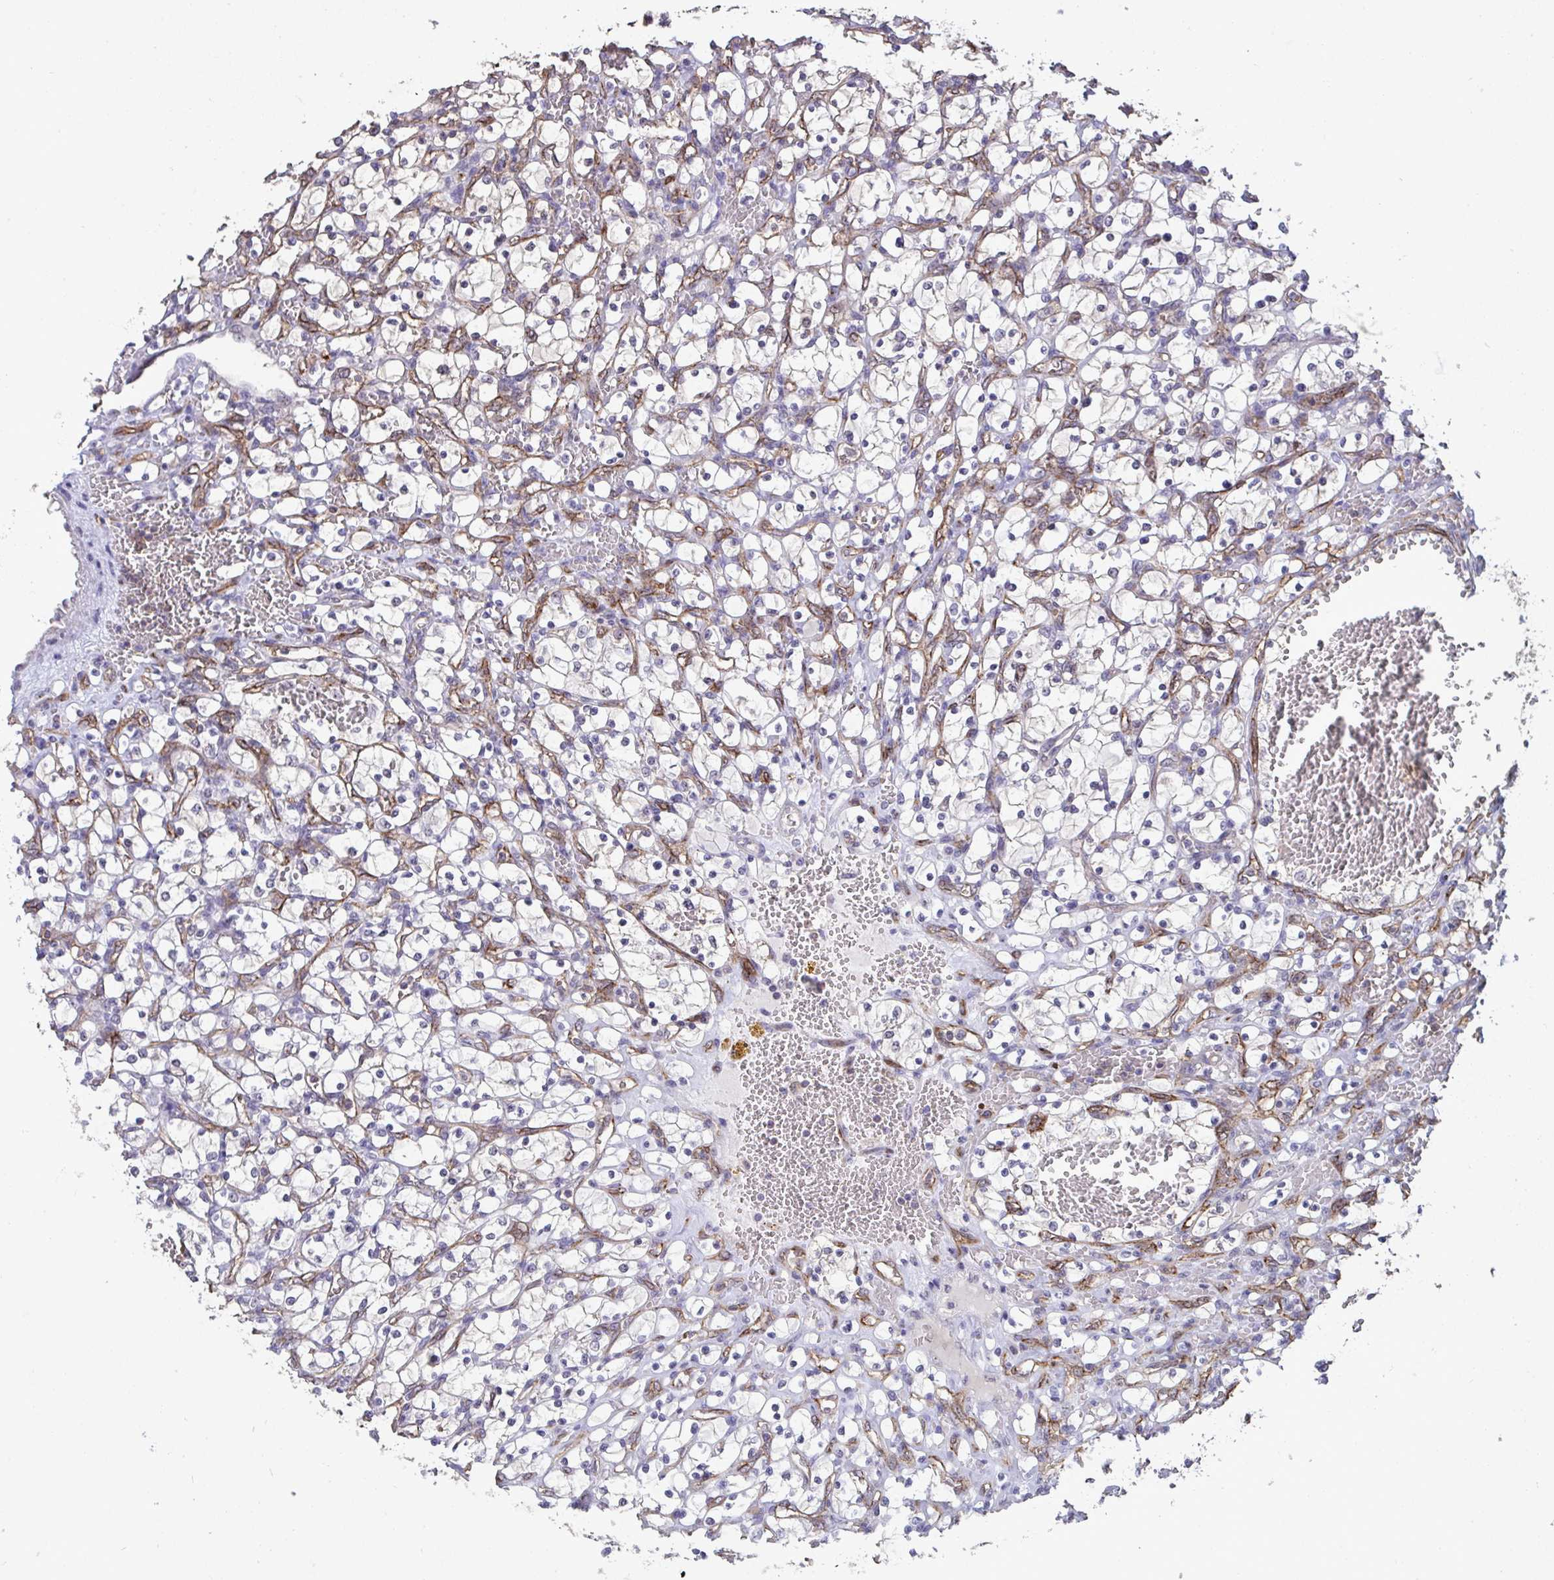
{"staining": {"intensity": "negative", "quantity": "none", "location": "none"}, "tissue": "renal cancer", "cell_type": "Tumor cells", "image_type": "cancer", "snomed": [{"axis": "morphology", "description": "Adenocarcinoma, NOS"}, {"axis": "topography", "description": "Kidney"}], "caption": "Human renal adenocarcinoma stained for a protein using immunohistochemistry shows no staining in tumor cells.", "gene": "SENP3", "patient": {"sex": "female", "age": 69}}